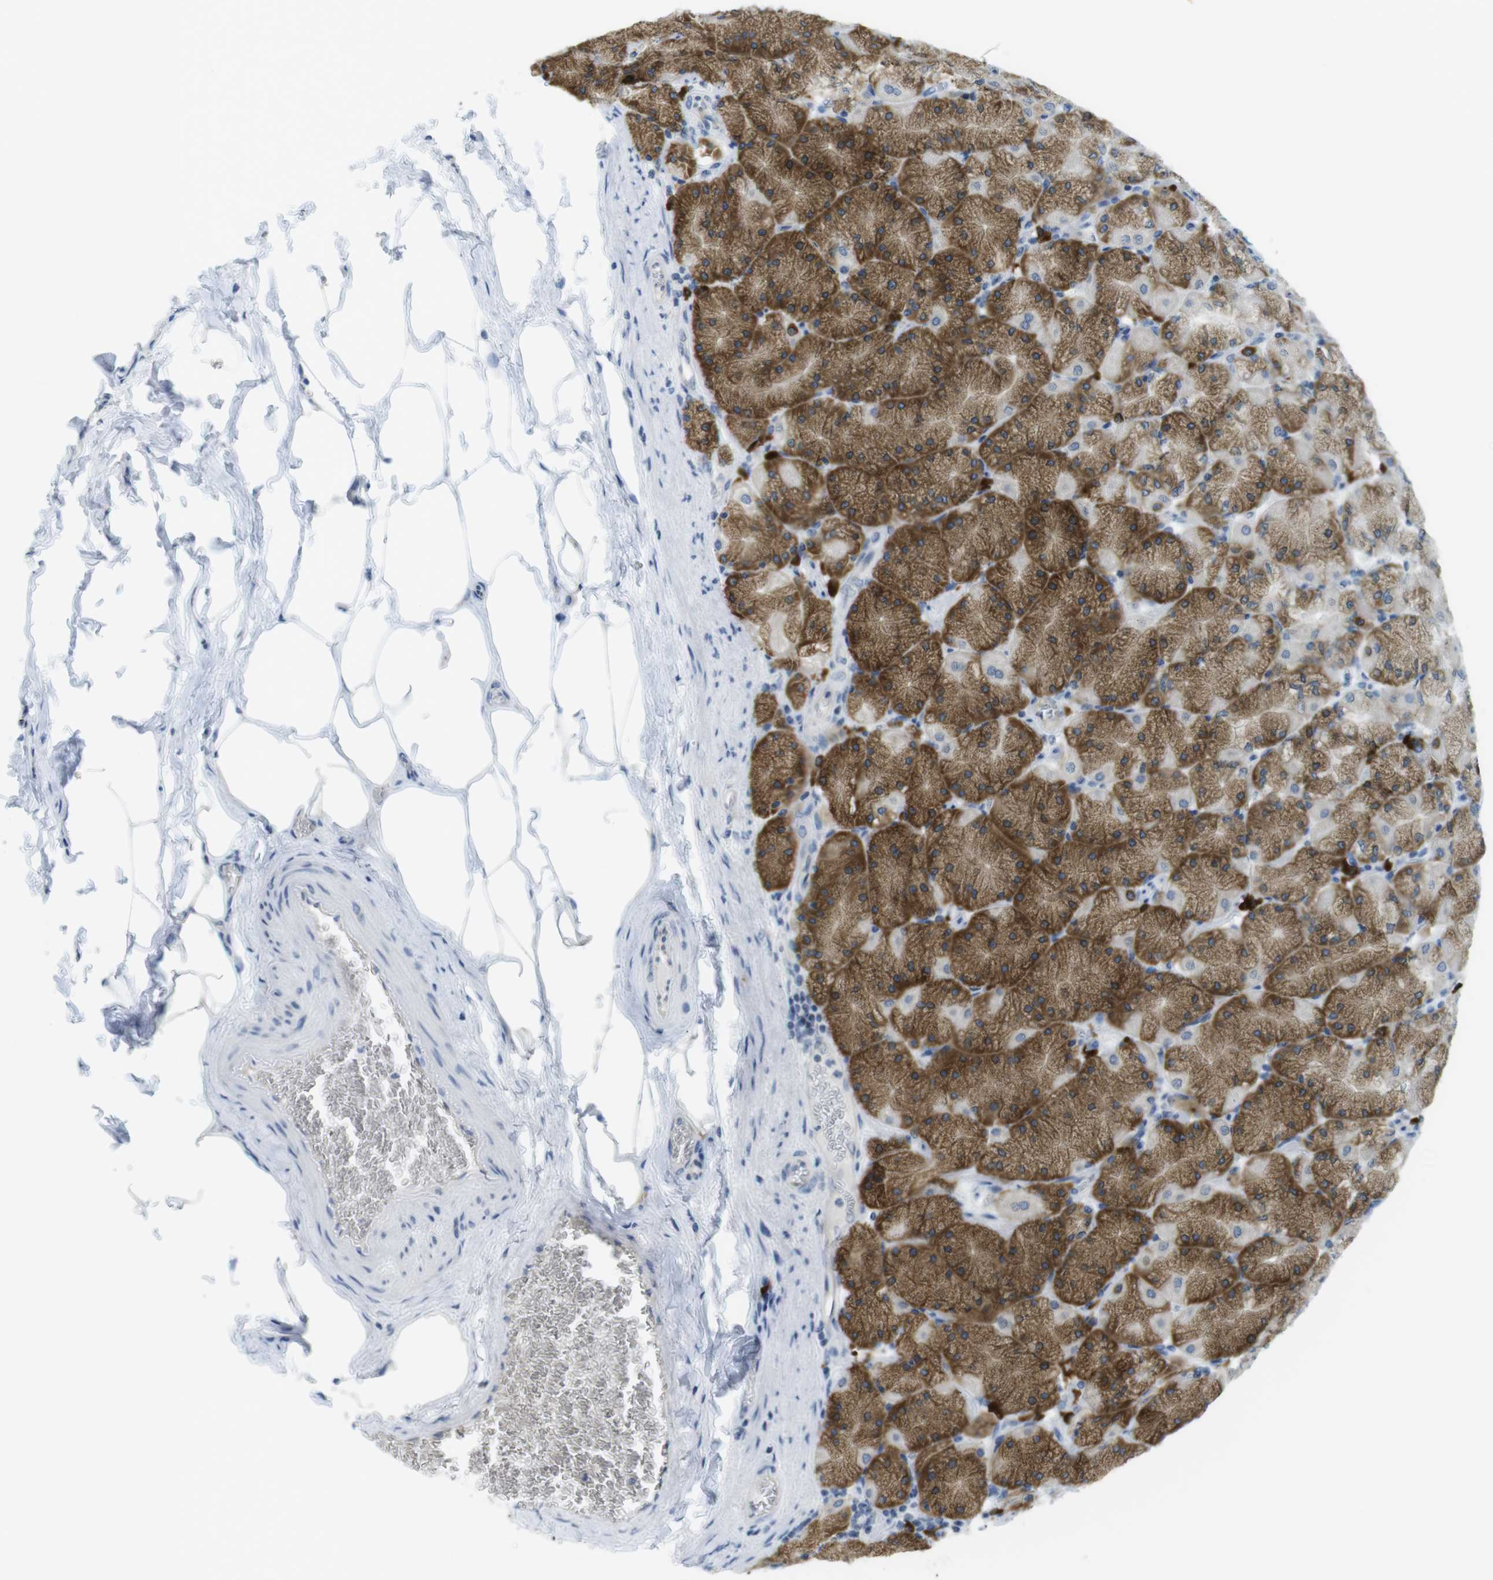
{"staining": {"intensity": "strong", "quantity": ">75%", "location": "cytoplasmic/membranous"}, "tissue": "stomach", "cell_type": "Glandular cells", "image_type": "normal", "snomed": [{"axis": "morphology", "description": "Normal tissue, NOS"}, {"axis": "topography", "description": "Stomach, upper"}], "caption": "Strong cytoplasmic/membranous staining for a protein is present in approximately >75% of glandular cells of unremarkable stomach using immunohistochemistry (IHC).", "gene": "CLPTM1L", "patient": {"sex": "female", "age": 56}}